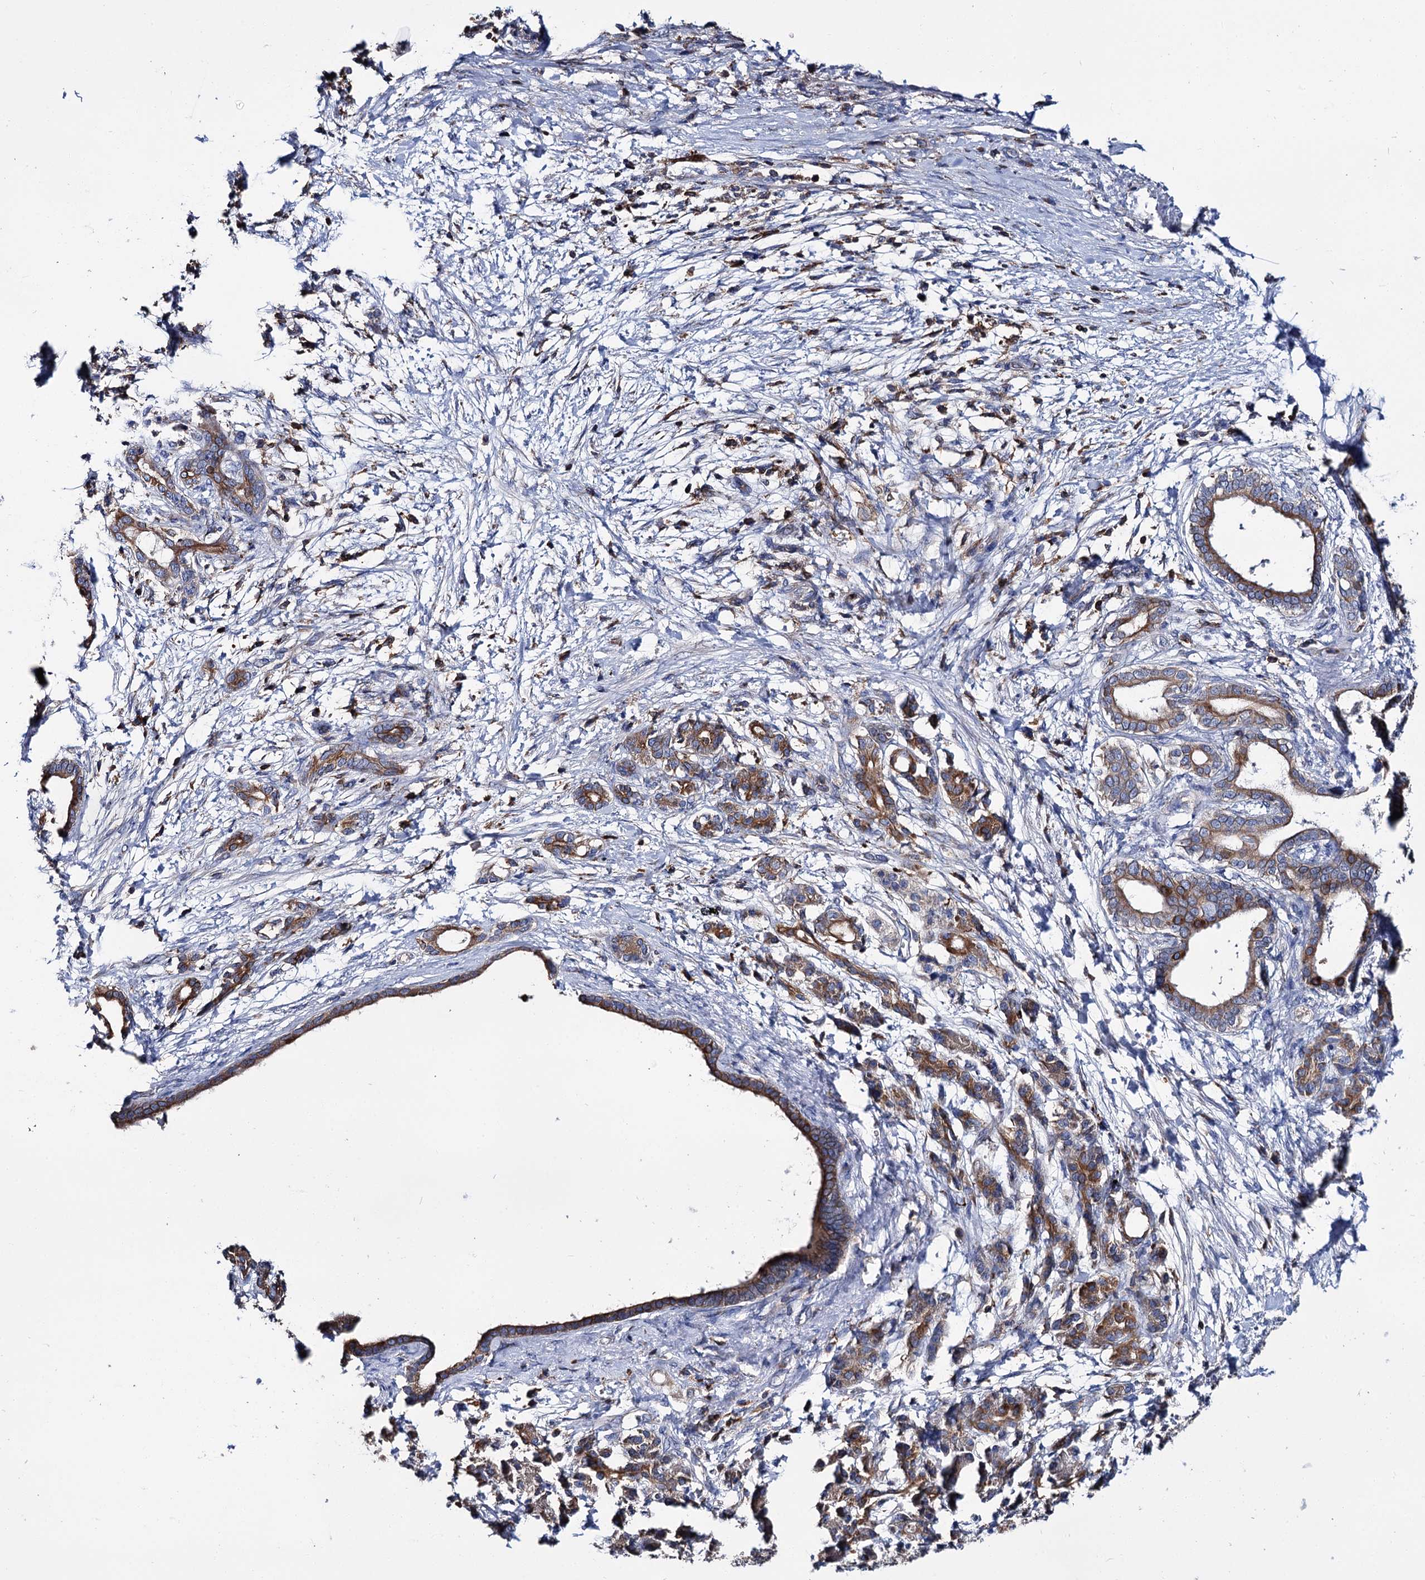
{"staining": {"intensity": "strong", "quantity": ">75%", "location": "cytoplasmic/membranous"}, "tissue": "pancreatic cancer", "cell_type": "Tumor cells", "image_type": "cancer", "snomed": [{"axis": "morphology", "description": "Adenocarcinoma, NOS"}, {"axis": "topography", "description": "Pancreas"}], "caption": "Brown immunohistochemical staining in pancreatic cancer exhibits strong cytoplasmic/membranous positivity in approximately >75% of tumor cells.", "gene": "UBASH3B", "patient": {"sex": "female", "age": 55}}